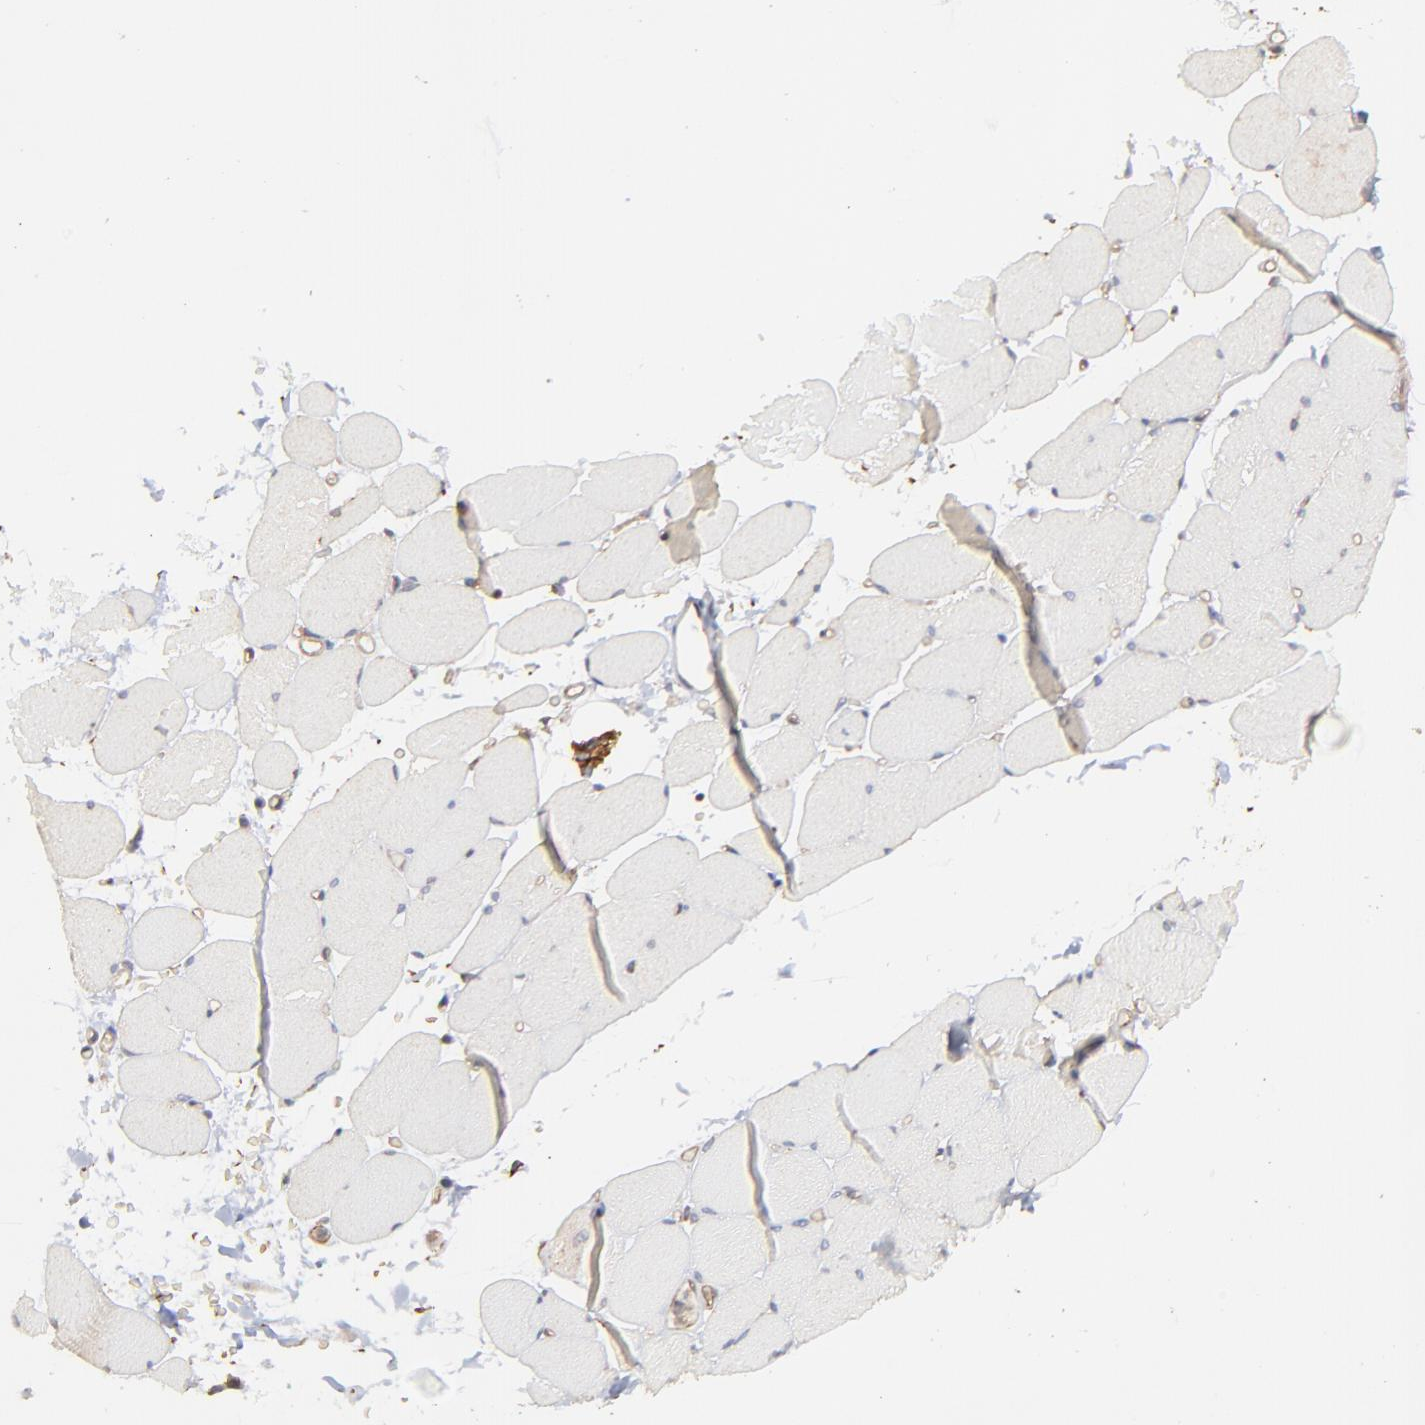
{"staining": {"intensity": "weak", "quantity": "<25%", "location": "cytoplasmic/membranous"}, "tissue": "skeletal muscle", "cell_type": "Myocytes", "image_type": "normal", "snomed": [{"axis": "morphology", "description": "Normal tissue, NOS"}, {"axis": "topography", "description": "Skeletal muscle"}, {"axis": "topography", "description": "Parathyroid gland"}], "caption": "This photomicrograph is of benign skeletal muscle stained with IHC to label a protein in brown with the nuclei are counter-stained blue. There is no positivity in myocytes. (Stains: DAB IHC with hematoxylin counter stain, Microscopy: brightfield microscopy at high magnification).", "gene": "ARMT1", "patient": {"sex": "female", "age": 37}}